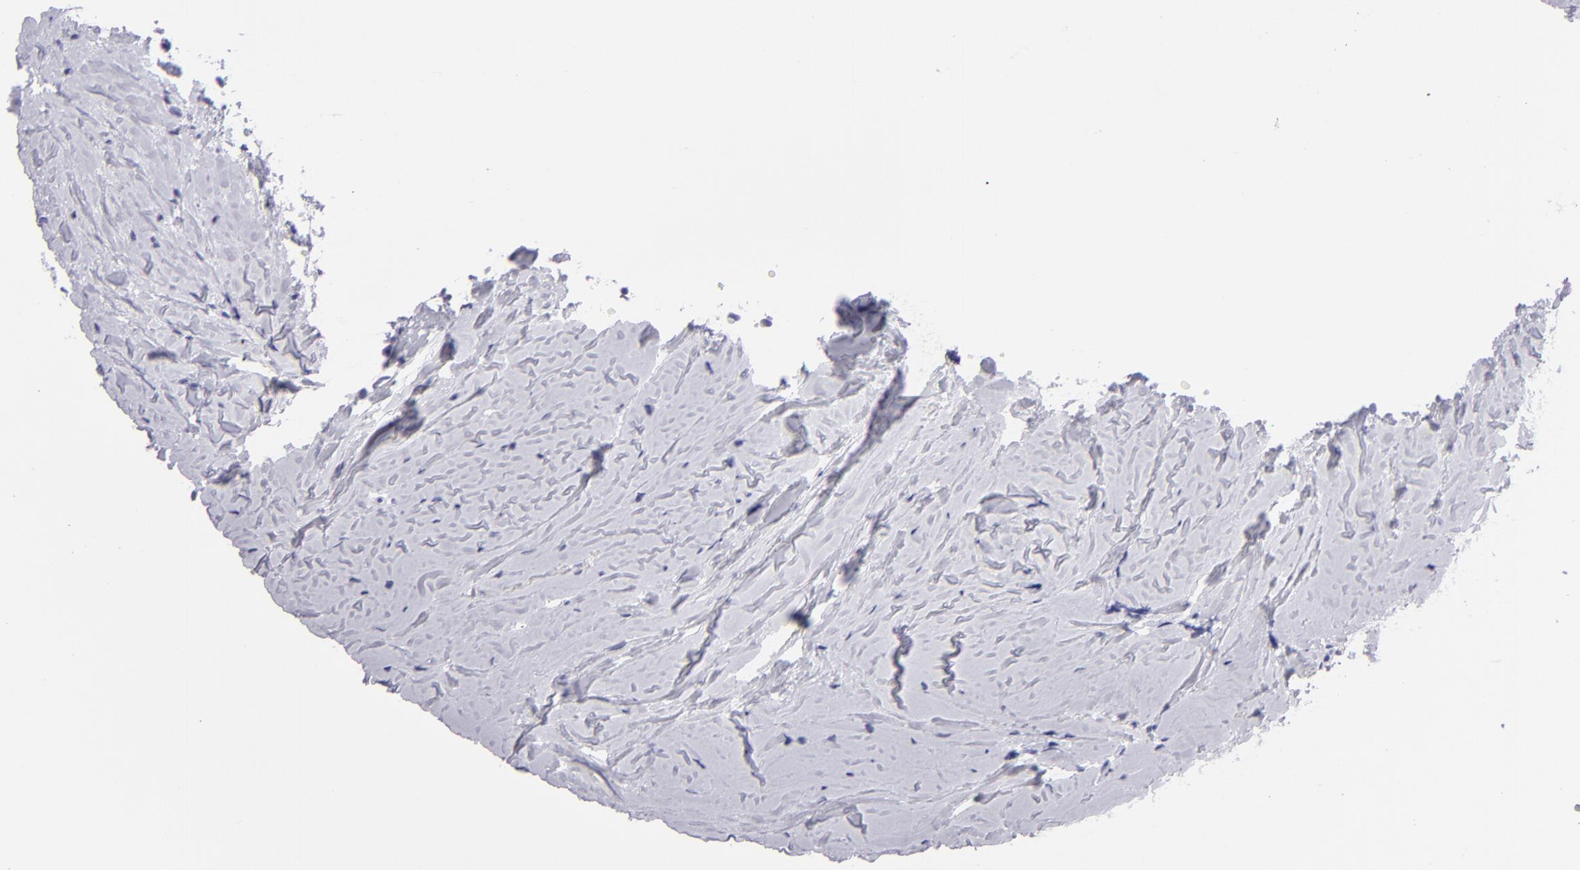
{"staining": {"intensity": "negative", "quantity": "none", "location": "none"}, "tissue": "breast cancer", "cell_type": "Tumor cells", "image_type": "cancer", "snomed": [{"axis": "morphology", "description": "Lobular carcinoma"}, {"axis": "topography", "description": "Breast"}], "caption": "Human breast lobular carcinoma stained for a protein using immunohistochemistry (IHC) exhibits no expression in tumor cells.", "gene": "PVALB", "patient": {"sex": "female", "age": 64}}